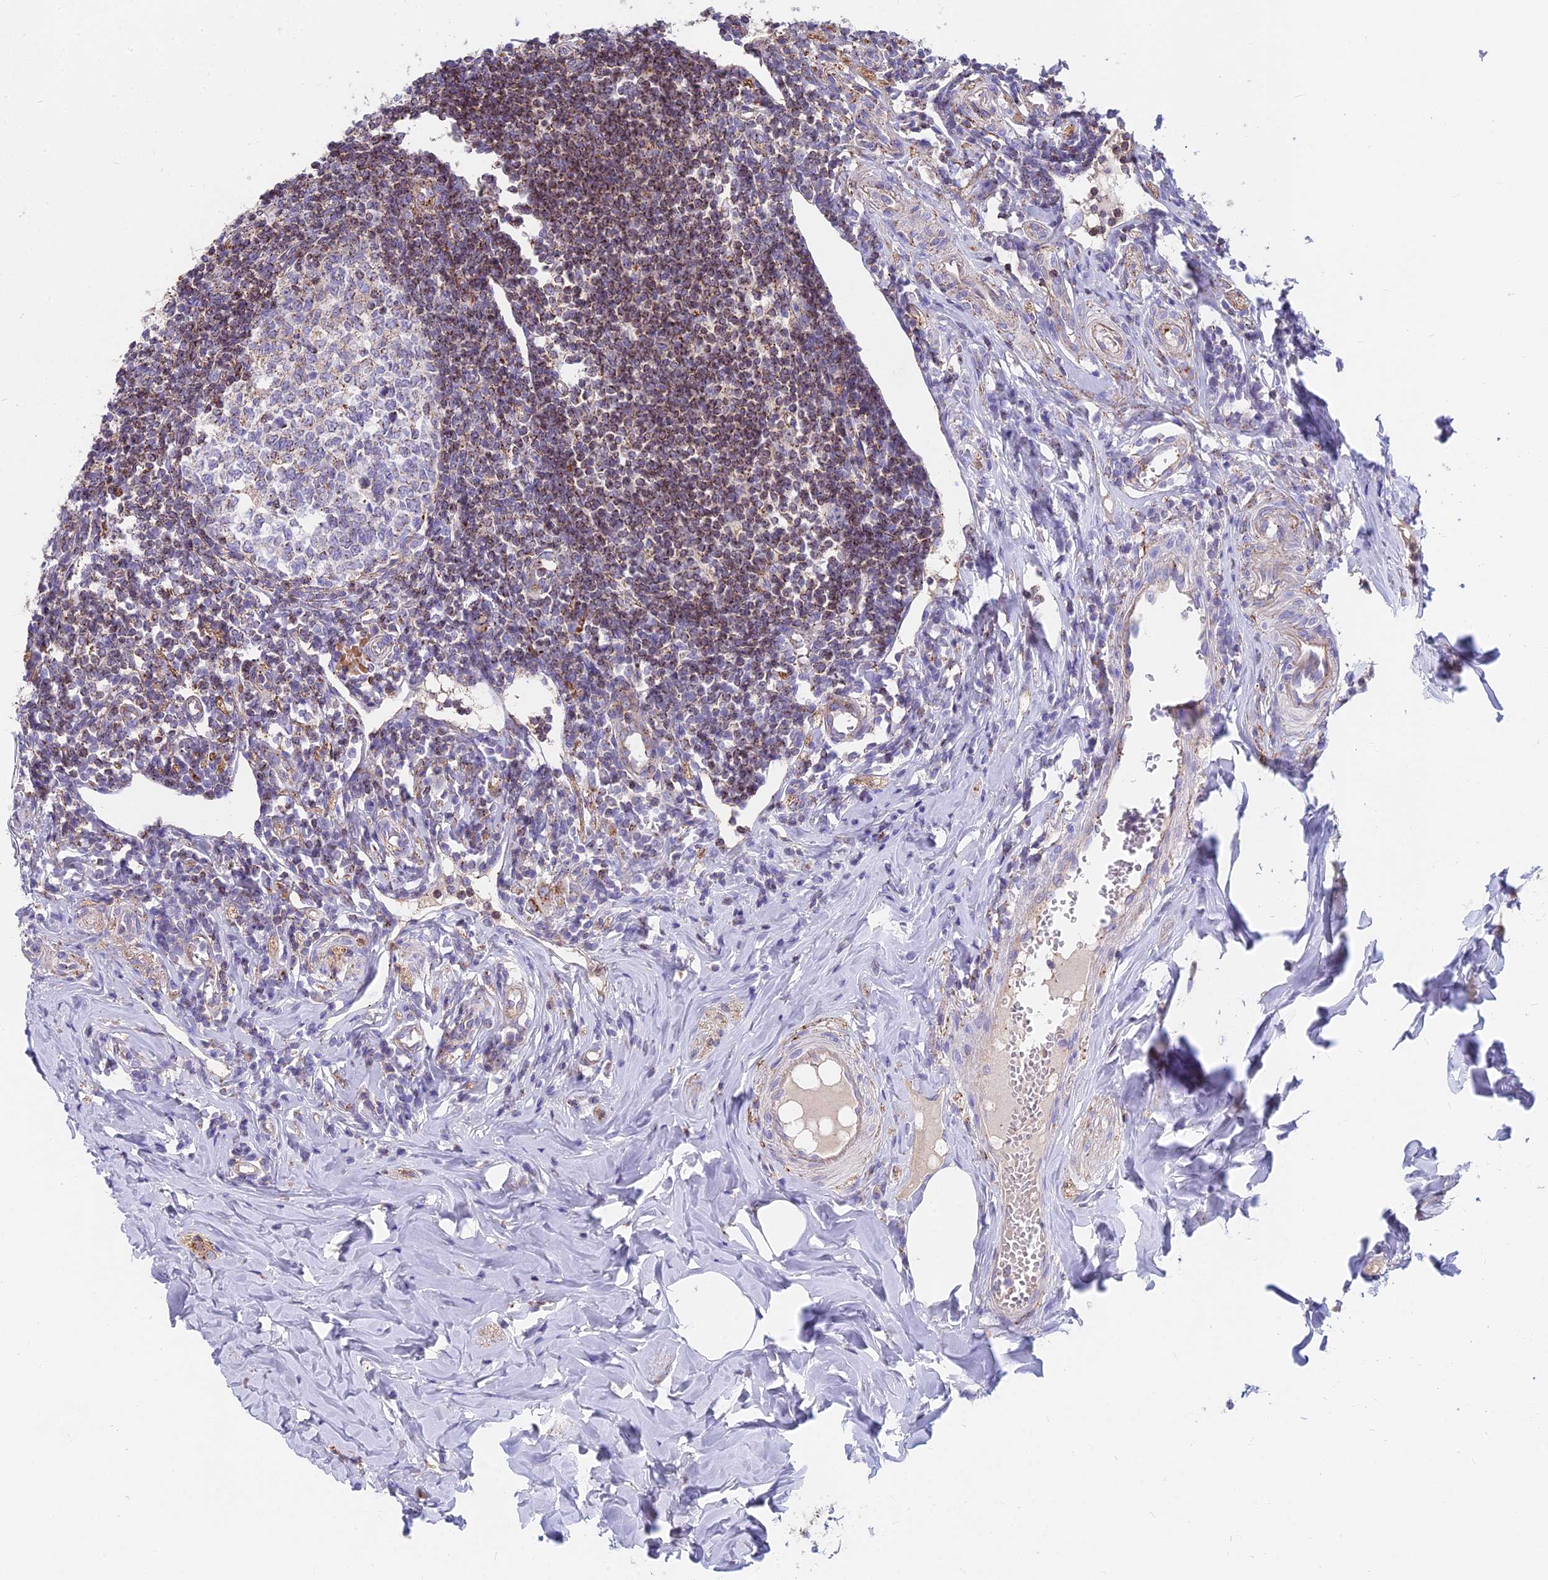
{"staining": {"intensity": "moderate", "quantity": ">75%", "location": "cytoplasmic/membranous"}, "tissue": "appendix", "cell_type": "Glandular cells", "image_type": "normal", "snomed": [{"axis": "morphology", "description": "Normal tissue, NOS"}, {"axis": "topography", "description": "Appendix"}], "caption": "IHC of normal human appendix shows medium levels of moderate cytoplasmic/membranous staining in approximately >75% of glandular cells.", "gene": "FRMPD1", "patient": {"sex": "female", "age": 33}}